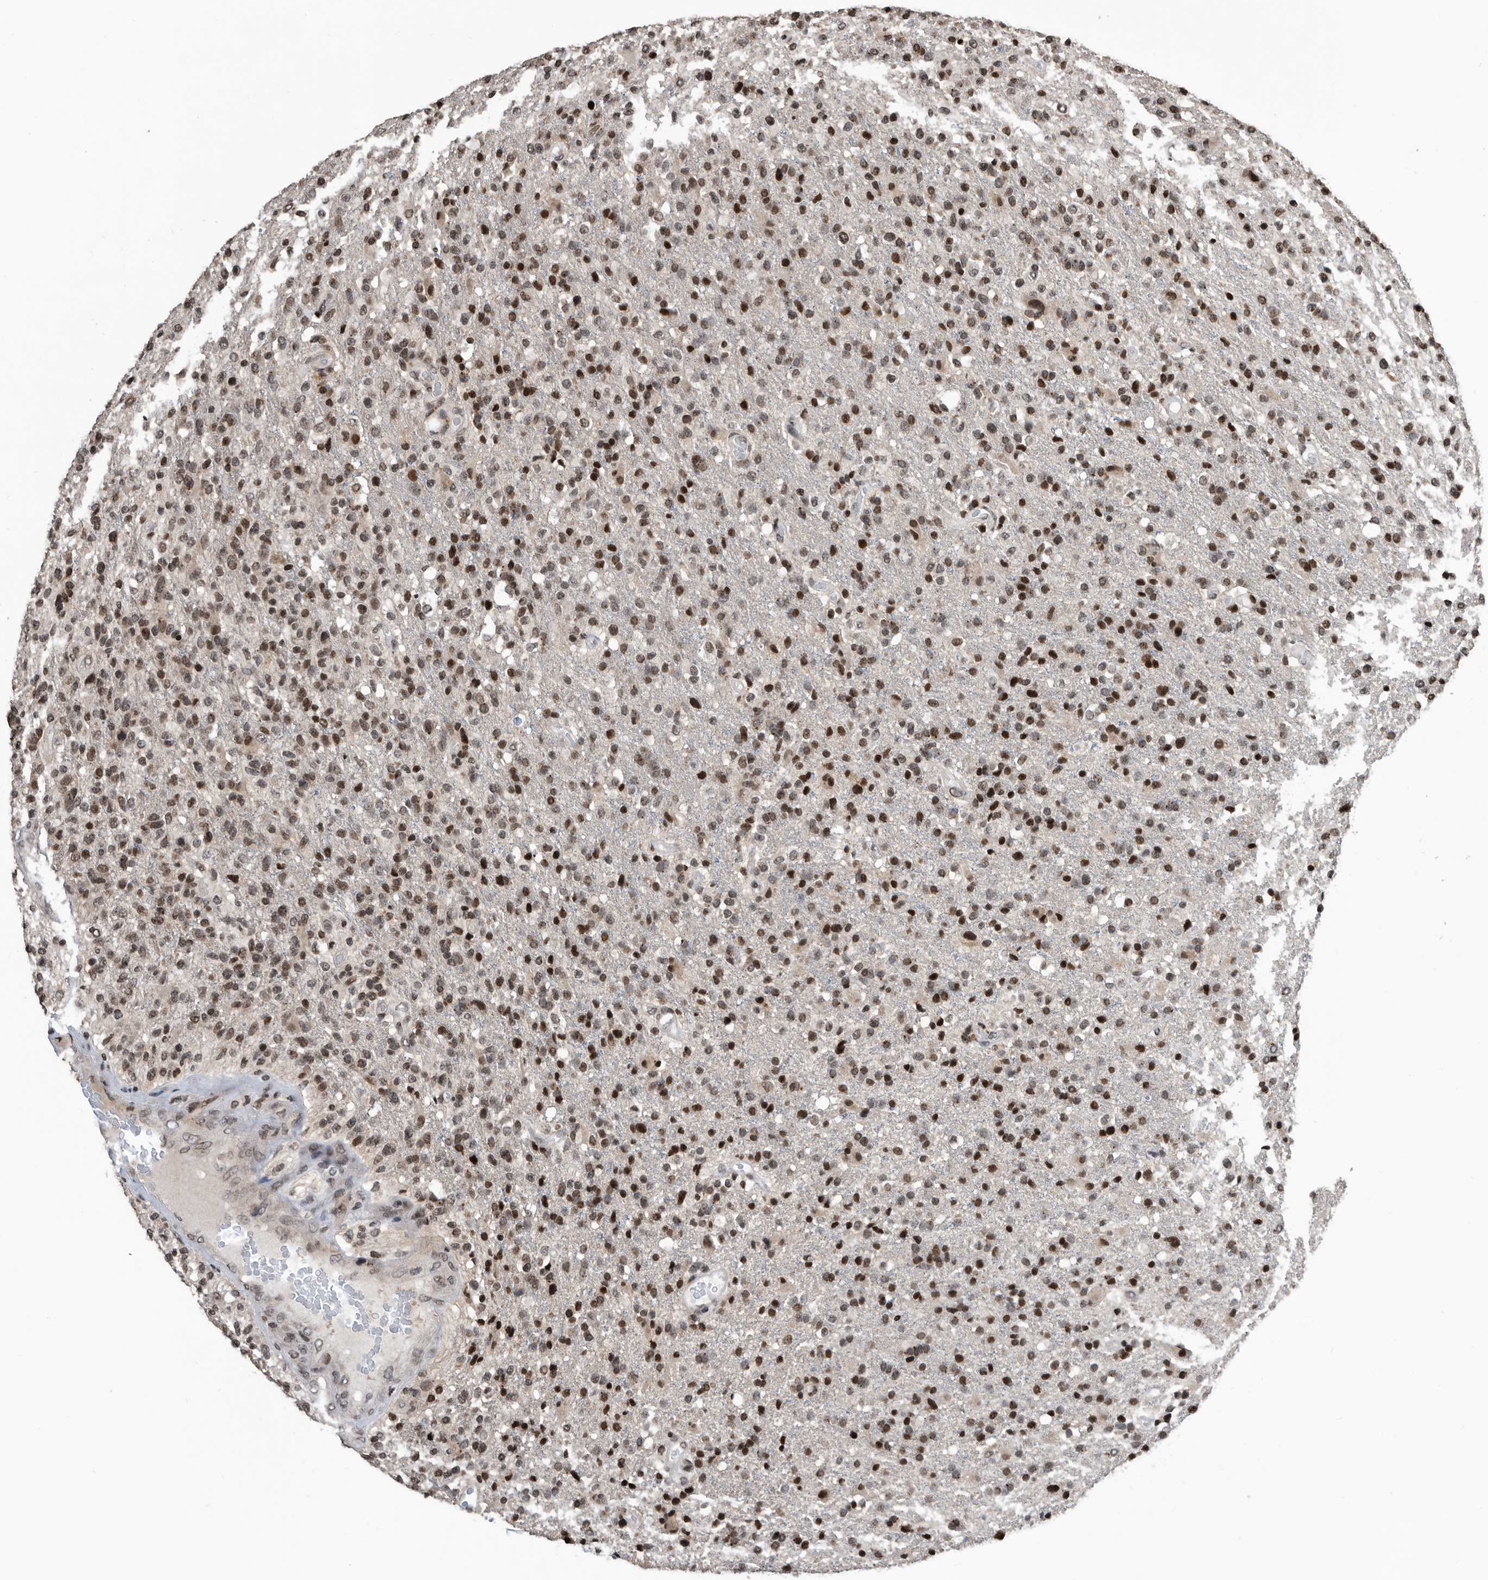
{"staining": {"intensity": "strong", "quantity": "25%-75%", "location": "nuclear"}, "tissue": "glioma", "cell_type": "Tumor cells", "image_type": "cancer", "snomed": [{"axis": "morphology", "description": "Glioma, malignant, High grade"}, {"axis": "topography", "description": "Brain"}], "caption": "About 25%-75% of tumor cells in glioma exhibit strong nuclear protein expression as visualized by brown immunohistochemical staining.", "gene": "SNRNP48", "patient": {"sex": "male", "age": 72}}